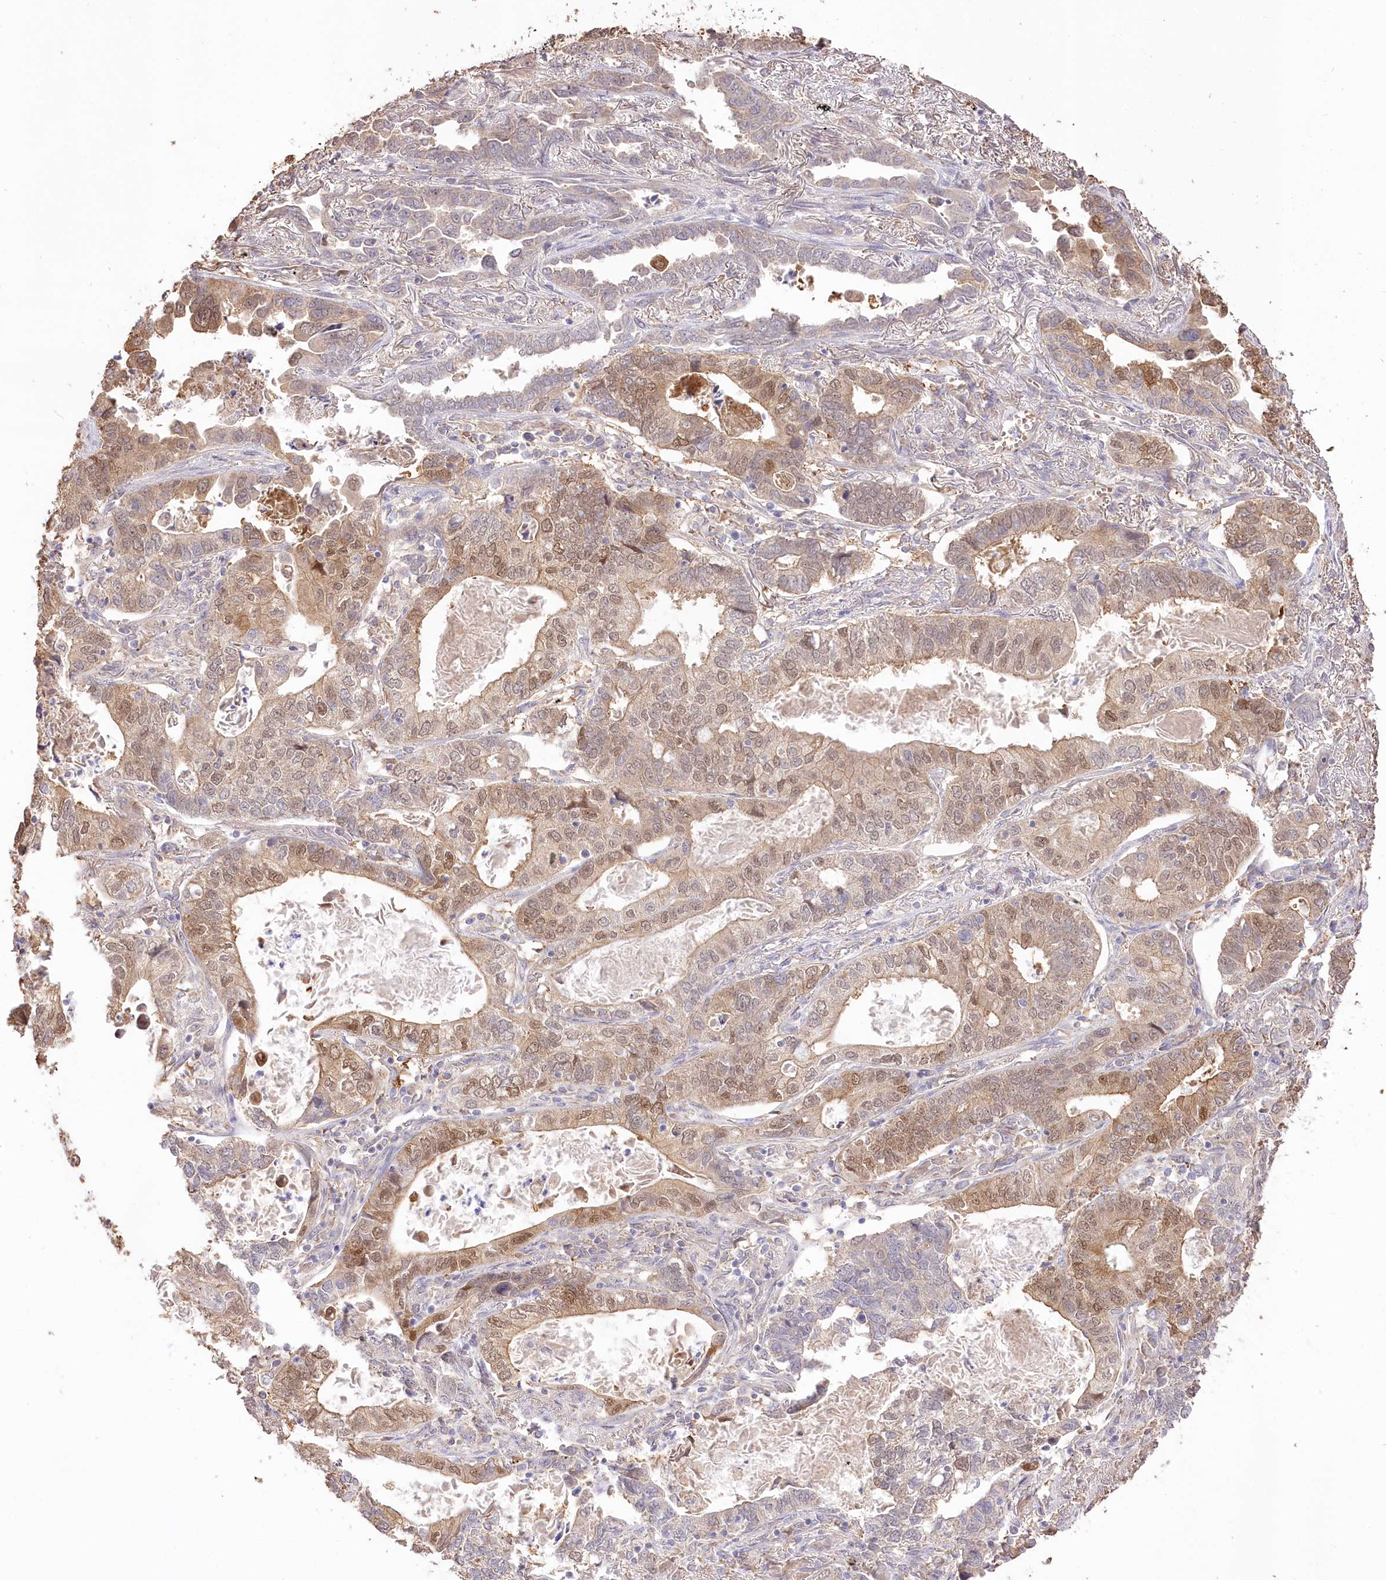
{"staining": {"intensity": "moderate", "quantity": "25%-75%", "location": "cytoplasmic/membranous,nuclear"}, "tissue": "lung cancer", "cell_type": "Tumor cells", "image_type": "cancer", "snomed": [{"axis": "morphology", "description": "Adenocarcinoma, NOS"}, {"axis": "topography", "description": "Lung"}], "caption": "DAB (3,3'-diaminobenzidine) immunohistochemical staining of human lung cancer (adenocarcinoma) displays moderate cytoplasmic/membranous and nuclear protein expression in about 25%-75% of tumor cells.", "gene": "R3HDM2", "patient": {"sex": "male", "age": 67}}